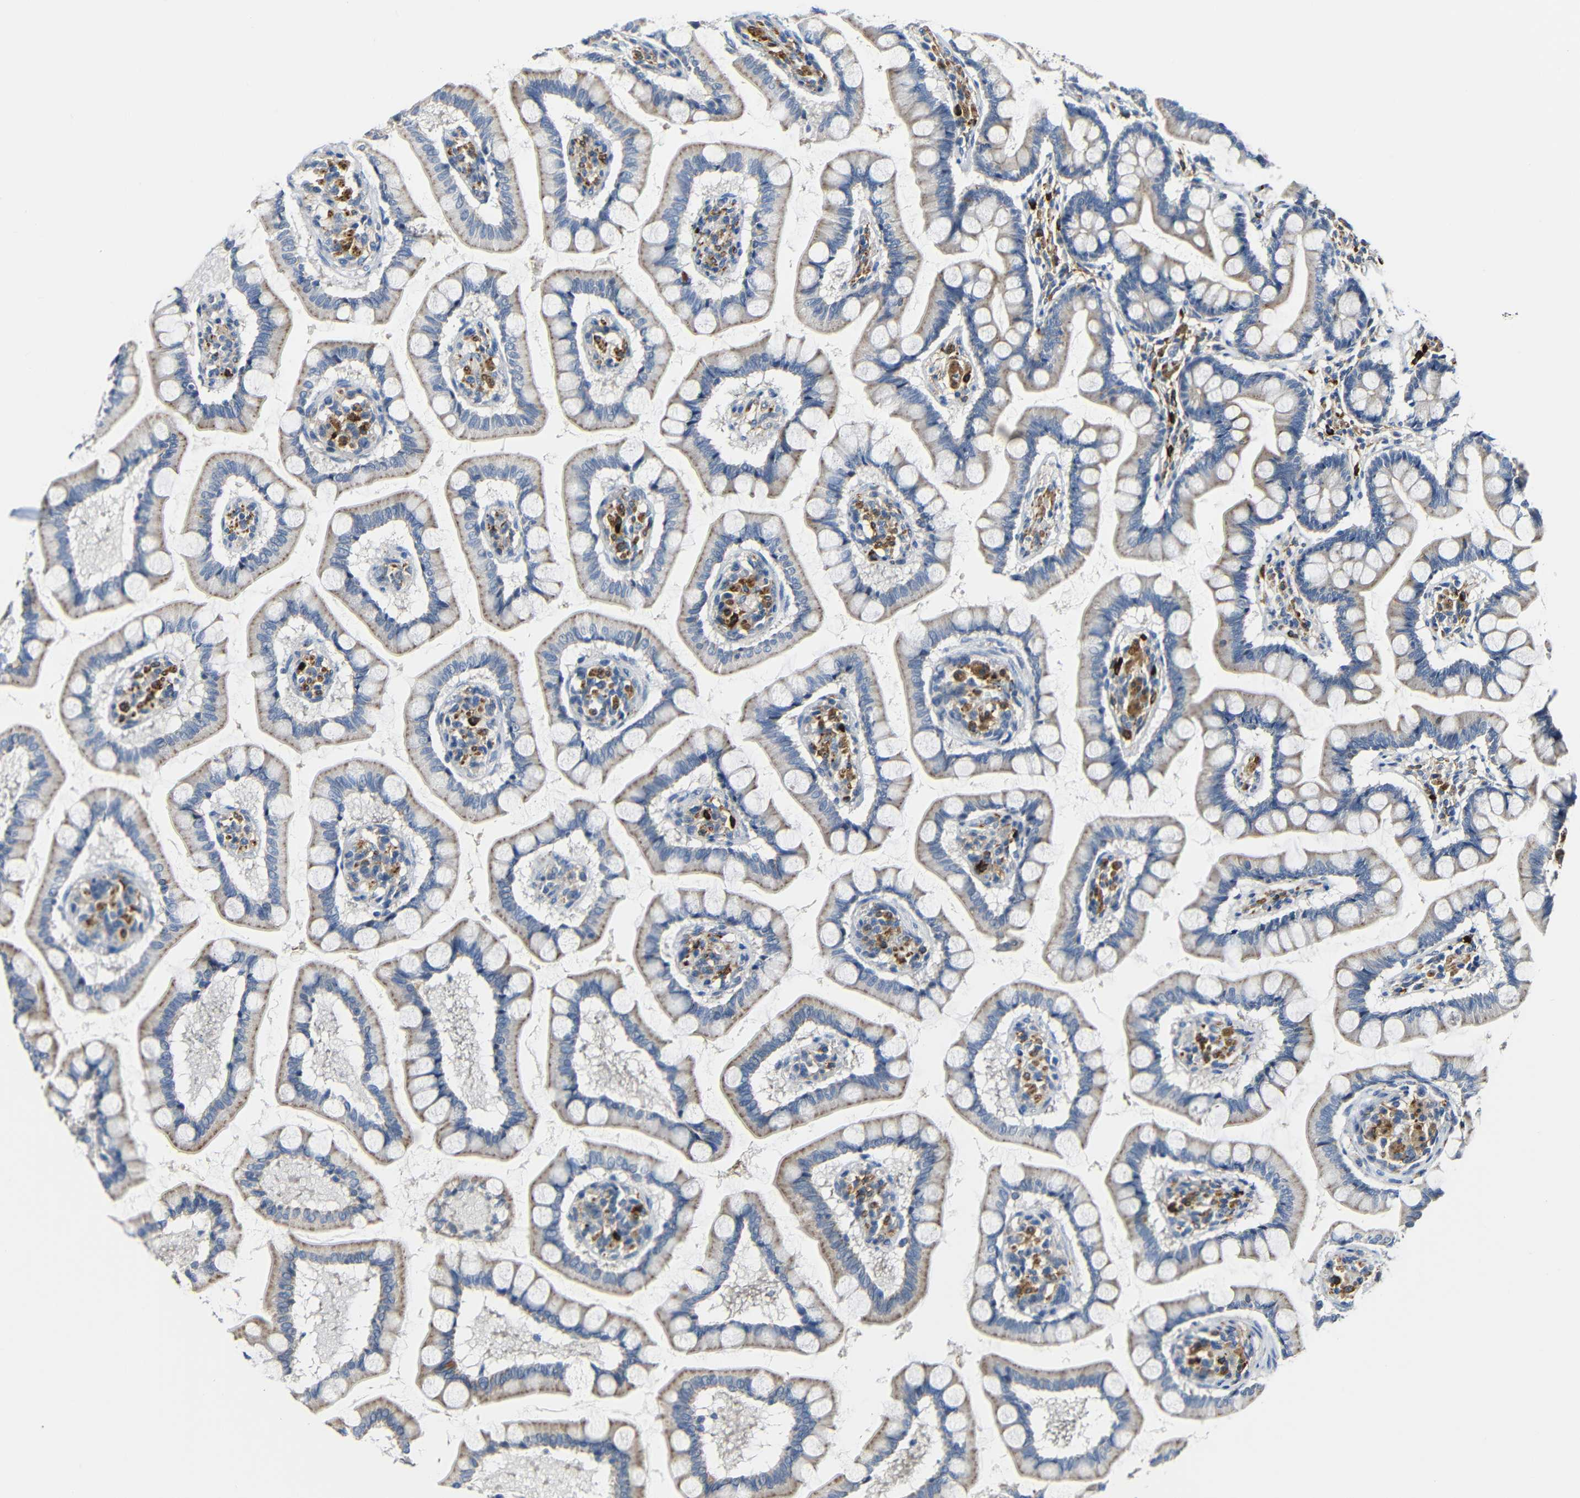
{"staining": {"intensity": "weak", "quantity": ">75%", "location": "cytoplasmic/membranous"}, "tissue": "small intestine", "cell_type": "Glandular cells", "image_type": "normal", "snomed": [{"axis": "morphology", "description": "Normal tissue, NOS"}, {"axis": "topography", "description": "Small intestine"}], "caption": "The micrograph displays staining of normal small intestine, revealing weak cytoplasmic/membranous protein expression (brown color) within glandular cells.", "gene": "DCLK1", "patient": {"sex": "male", "age": 41}}